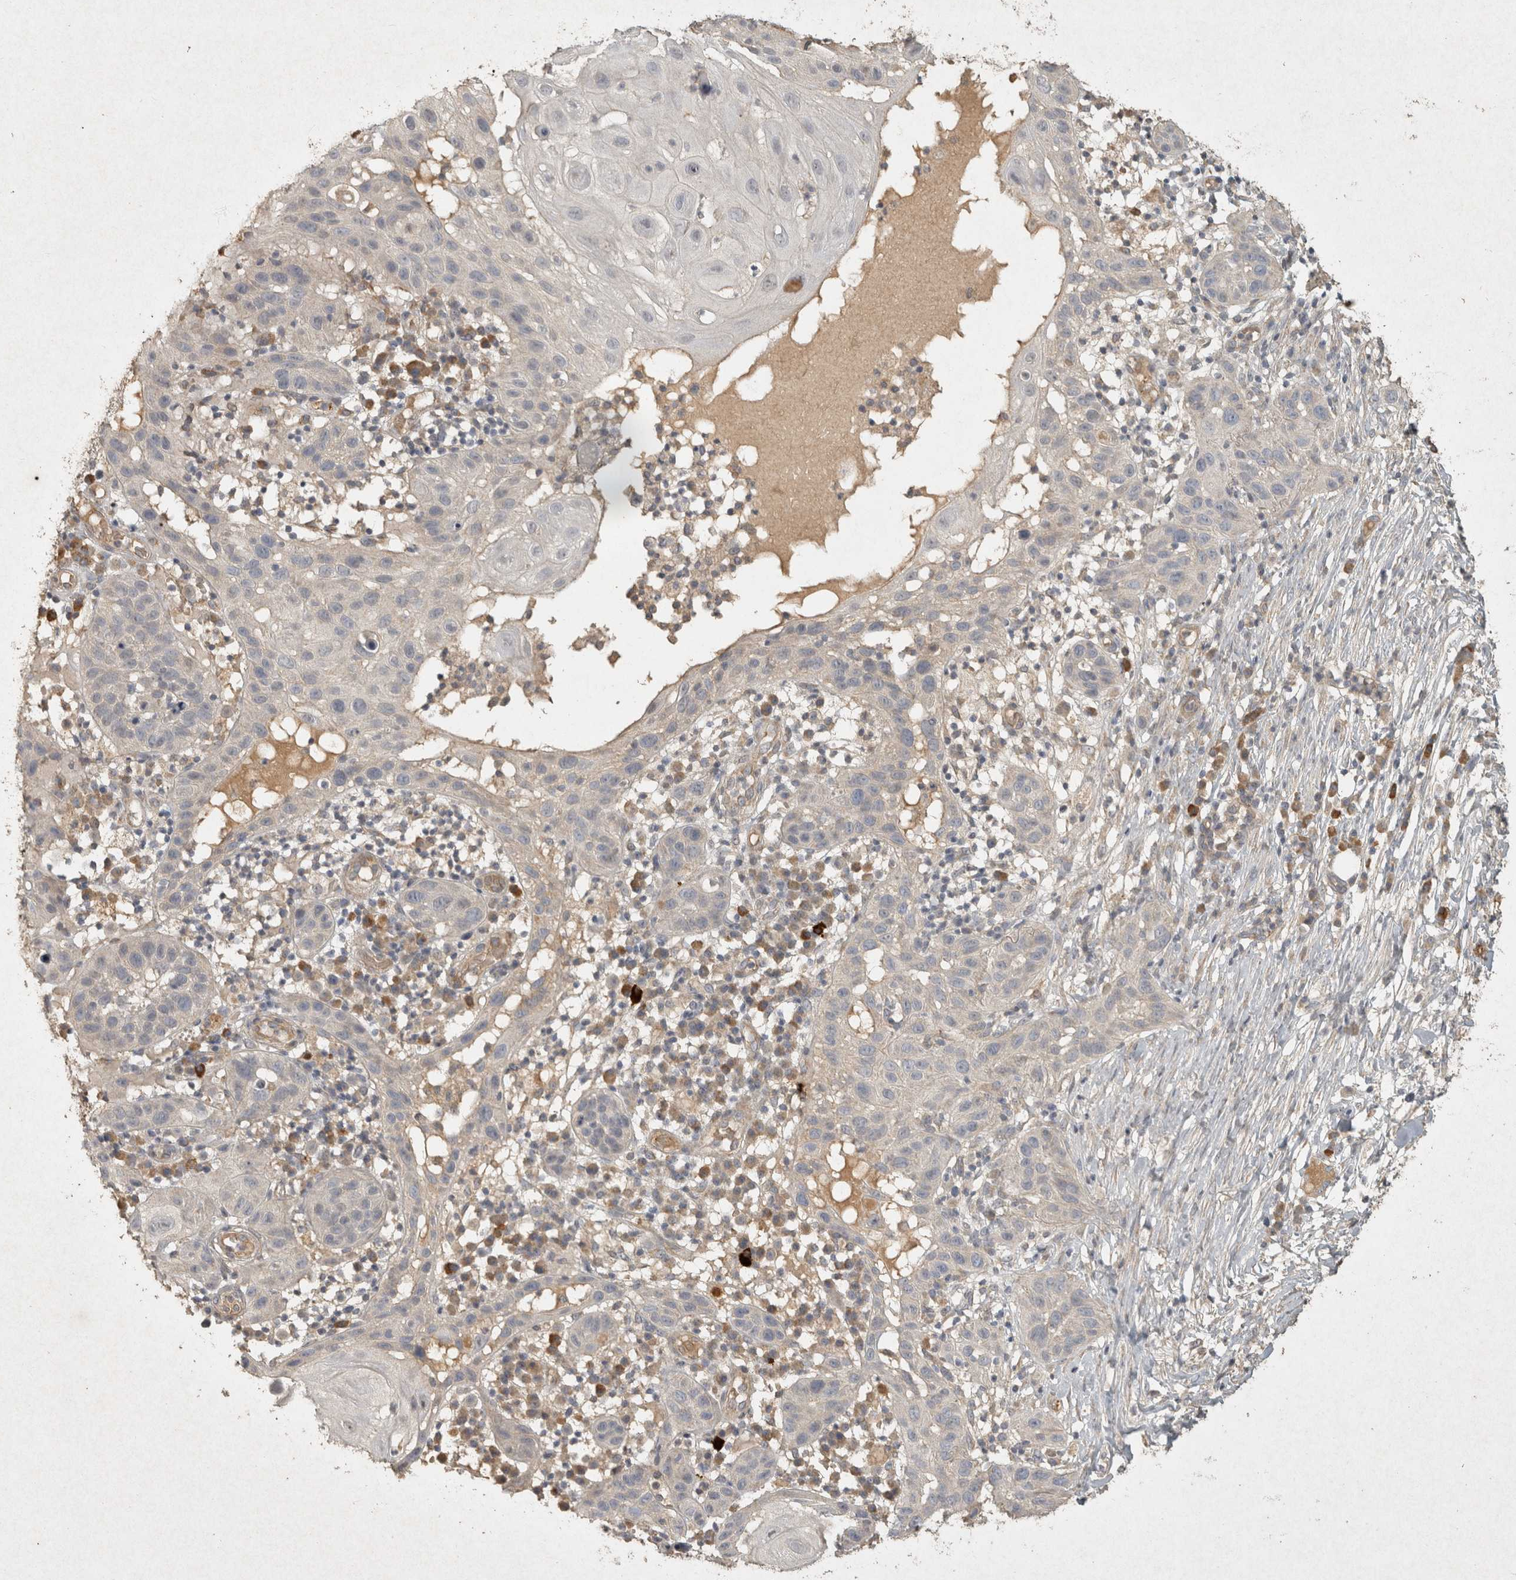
{"staining": {"intensity": "negative", "quantity": "none", "location": "none"}, "tissue": "skin cancer", "cell_type": "Tumor cells", "image_type": "cancer", "snomed": [{"axis": "morphology", "description": "Normal tissue, NOS"}, {"axis": "morphology", "description": "Squamous cell carcinoma, NOS"}, {"axis": "topography", "description": "Skin"}], "caption": "This is an immunohistochemistry (IHC) micrograph of skin cancer (squamous cell carcinoma). There is no expression in tumor cells.", "gene": "OSTN", "patient": {"sex": "female", "age": 96}}